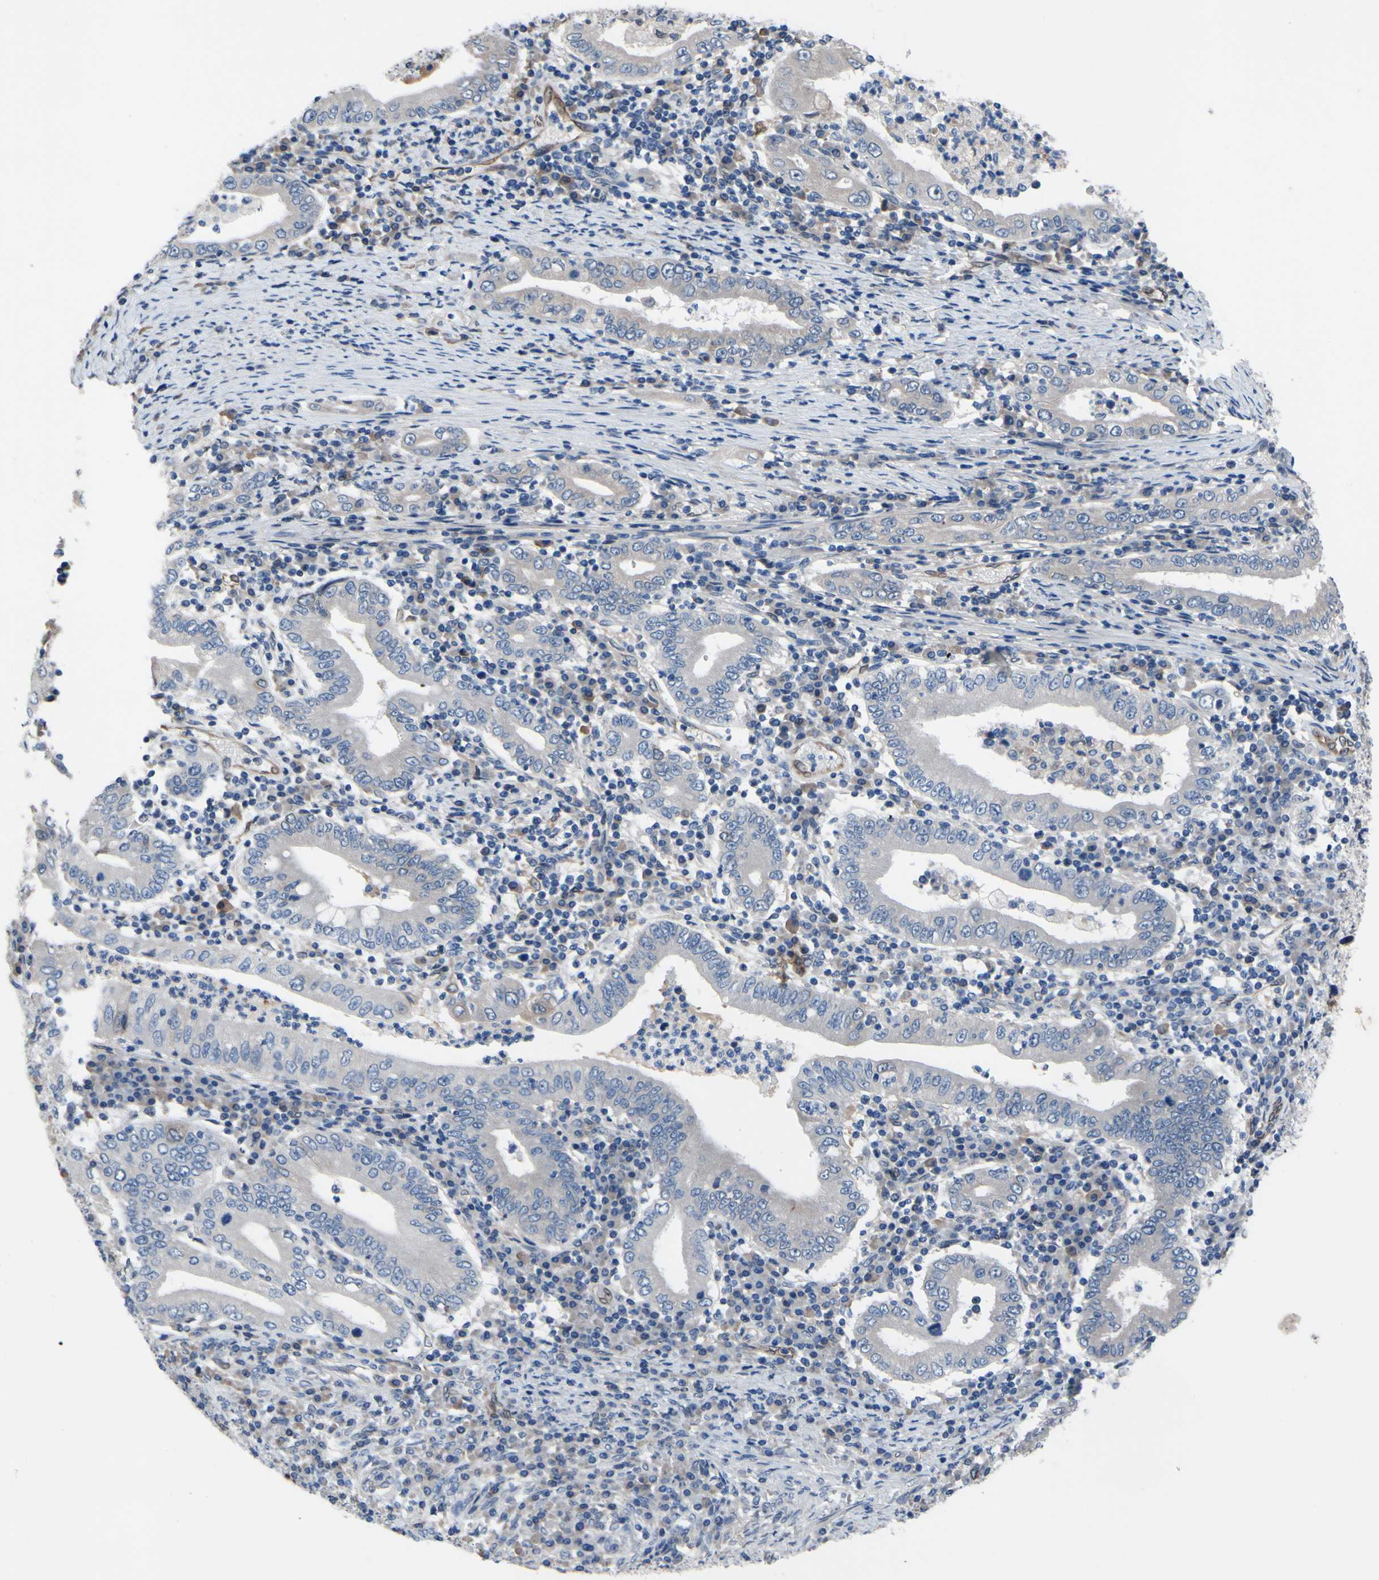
{"staining": {"intensity": "negative", "quantity": "none", "location": "none"}, "tissue": "stomach cancer", "cell_type": "Tumor cells", "image_type": "cancer", "snomed": [{"axis": "morphology", "description": "Normal tissue, NOS"}, {"axis": "morphology", "description": "Adenocarcinoma, NOS"}, {"axis": "topography", "description": "Esophagus"}, {"axis": "topography", "description": "Stomach, upper"}, {"axis": "topography", "description": "Peripheral nerve tissue"}], "caption": "Immunohistochemical staining of stomach cancer (adenocarcinoma) demonstrates no significant positivity in tumor cells.", "gene": "PRXL2A", "patient": {"sex": "male", "age": 62}}